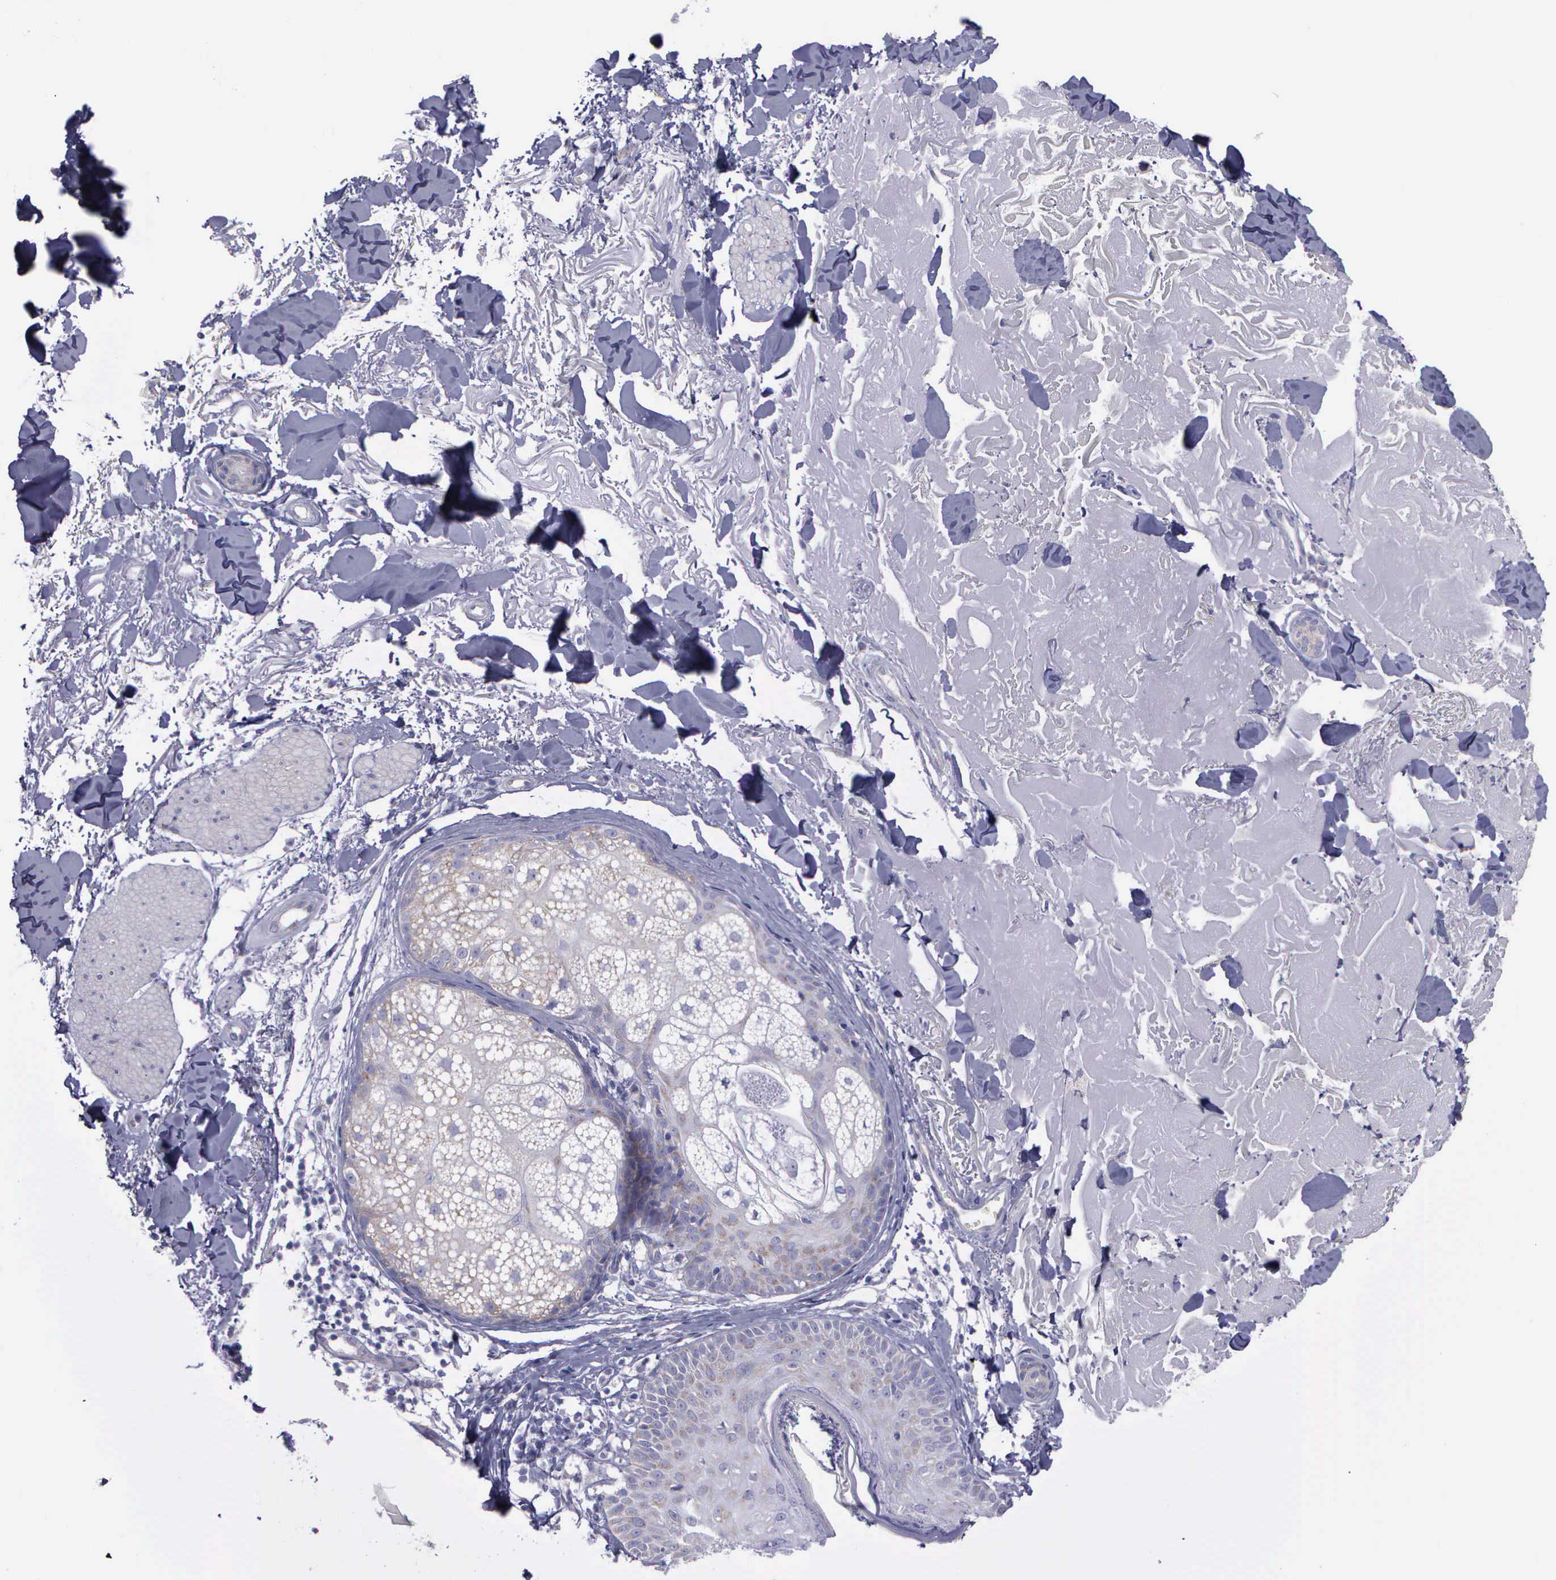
{"staining": {"intensity": "negative", "quantity": "none", "location": "none"}, "tissue": "skin", "cell_type": "Fibroblasts", "image_type": "normal", "snomed": [{"axis": "morphology", "description": "Normal tissue, NOS"}, {"axis": "topography", "description": "Skin"}], "caption": "Image shows no protein staining in fibroblasts of benign skin.", "gene": "SYNJ2BP", "patient": {"sex": "male", "age": 86}}